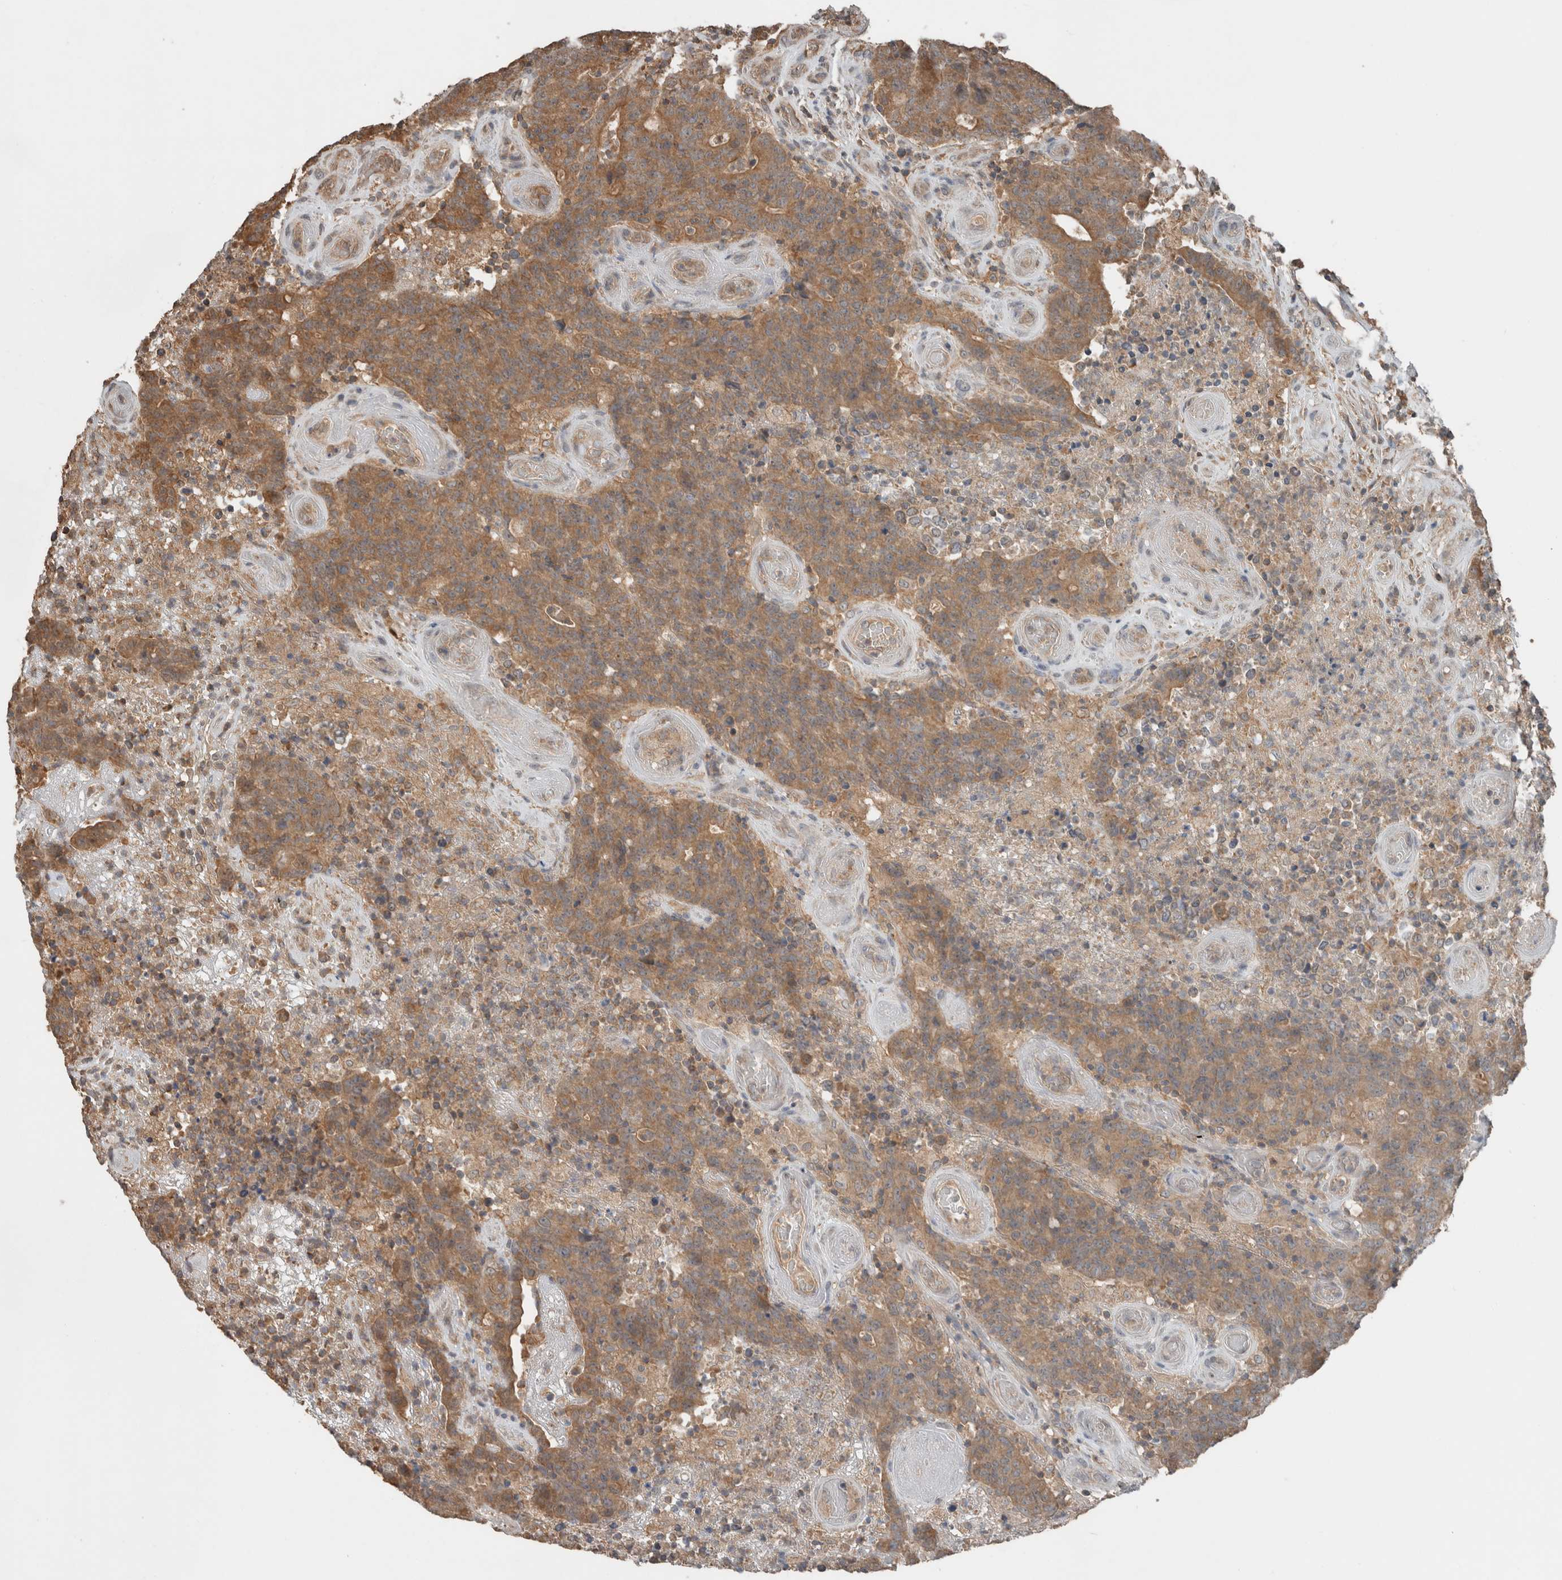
{"staining": {"intensity": "moderate", "quantity": ">75%", "location": "cytoplasmic/membranous"}, "tissue": "colorectal cancer", "cell_type": "Tumor cells", "image_type": "cancer", "snomed": [{"axis": "morphology", "description": "Normal tissue, NOS"}, {"axis": "morphology", "description": "Adenocarcinoma, NOS"}, {"axis": "topography", "description": "Colon"}], "caption": "A histopathology image of human colorectal cancer (adenocarcinoma) stained for a protein displays moderate cytoplasmic/membranous brown staining in tumor cells. (DAB IHC with brightfield microscopy, high magnification).", "gene": "KLK14", "patient": {"sex": "female", "age": 75}}